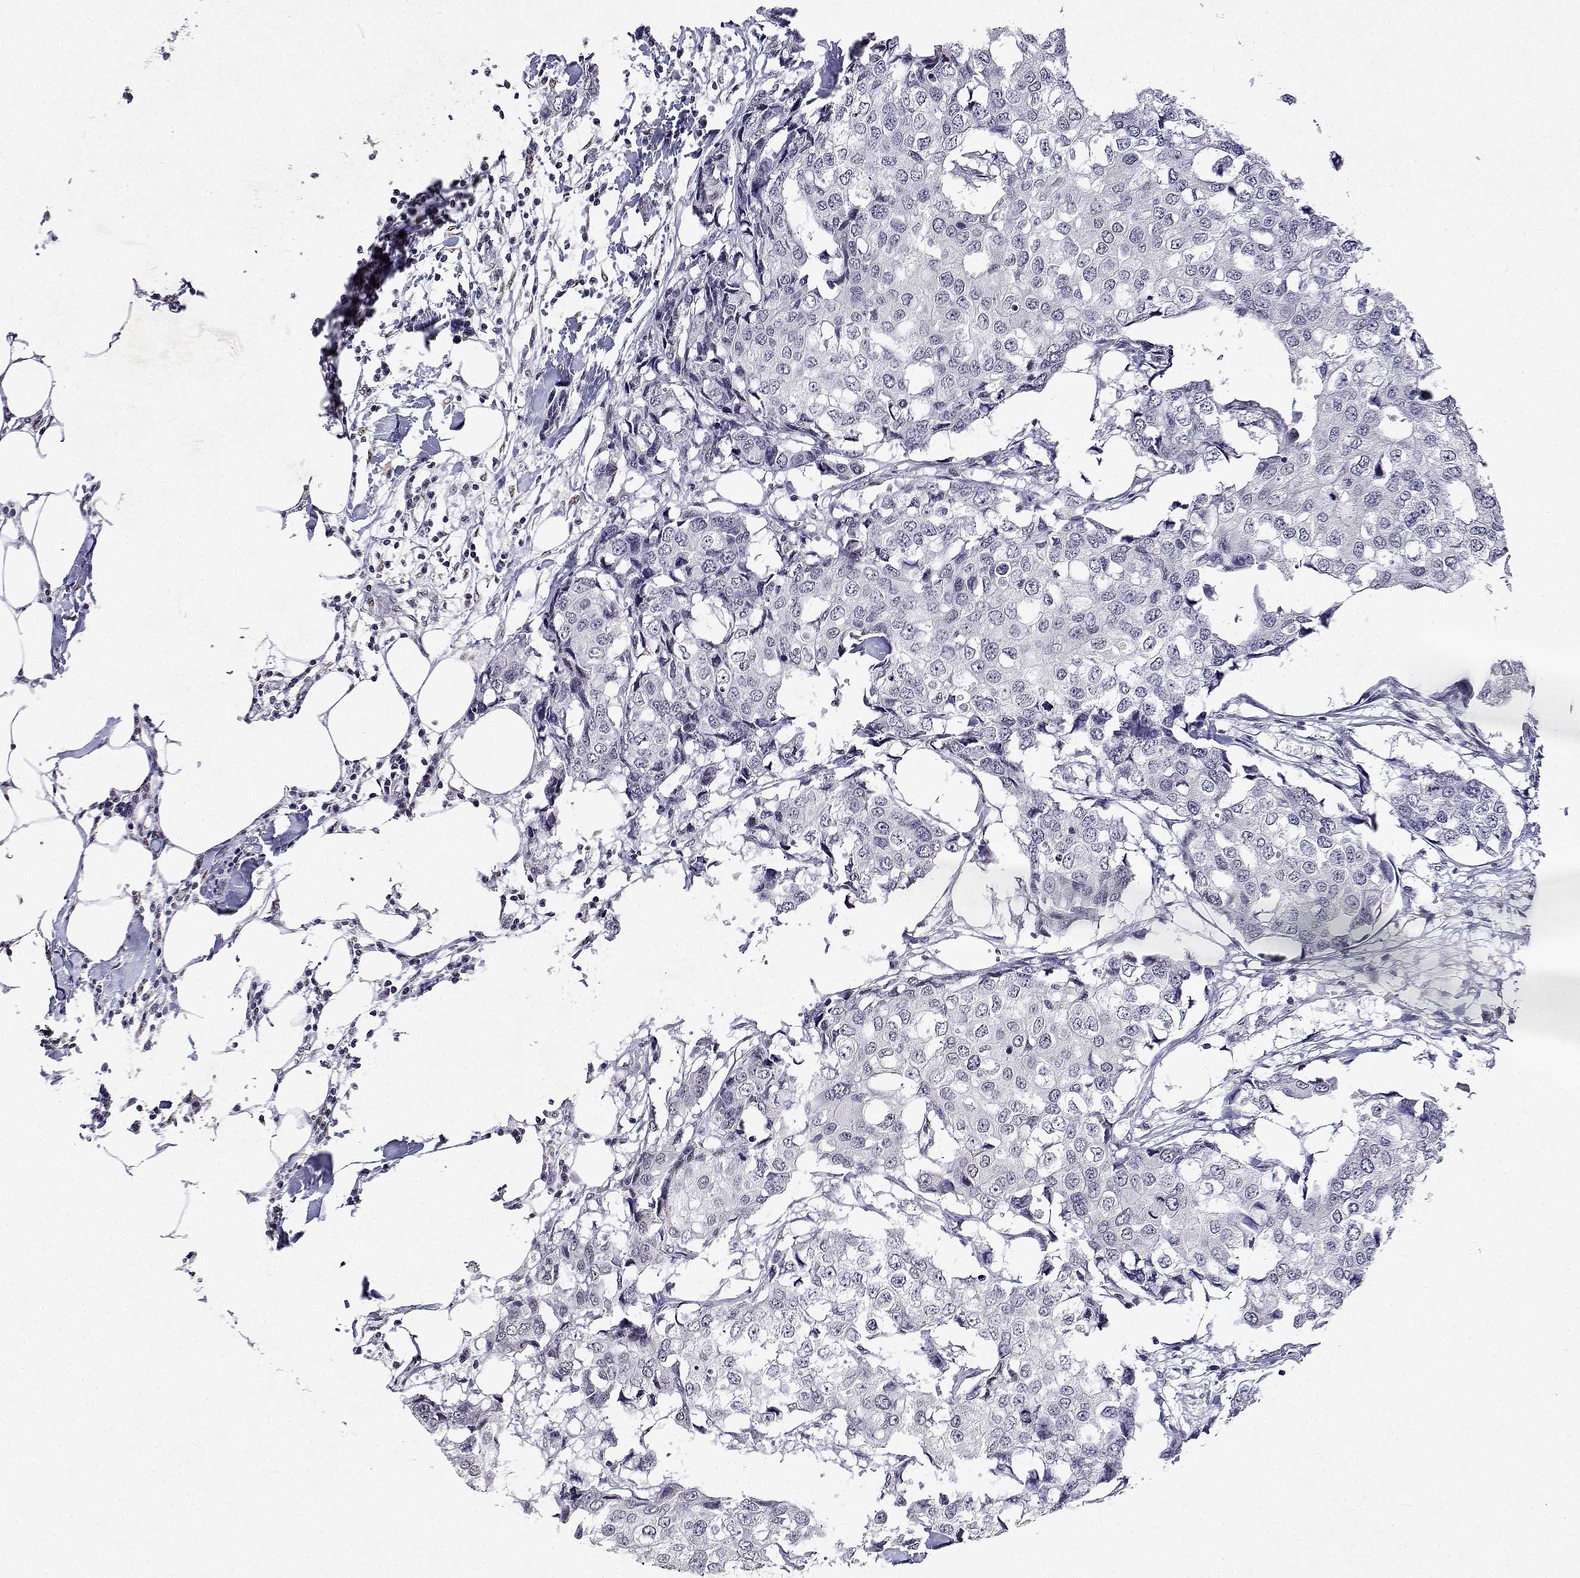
{"staining": {"intensity": "negative", "quantity": "none", "location": "none"}, "tissue": "breast cancer", "cell_type": "Tumor cells", "image_type": "cancer", "snomed": [{"axis": "morphology", "description": "Duct carcinoma"}, {"axis": "topography", "description": "Breast"}], "caption": "Tumor cells are negative for protein expression in human breast cancer.", "gene": "XPC", "patient": {"sex": "female", "age": 27}}